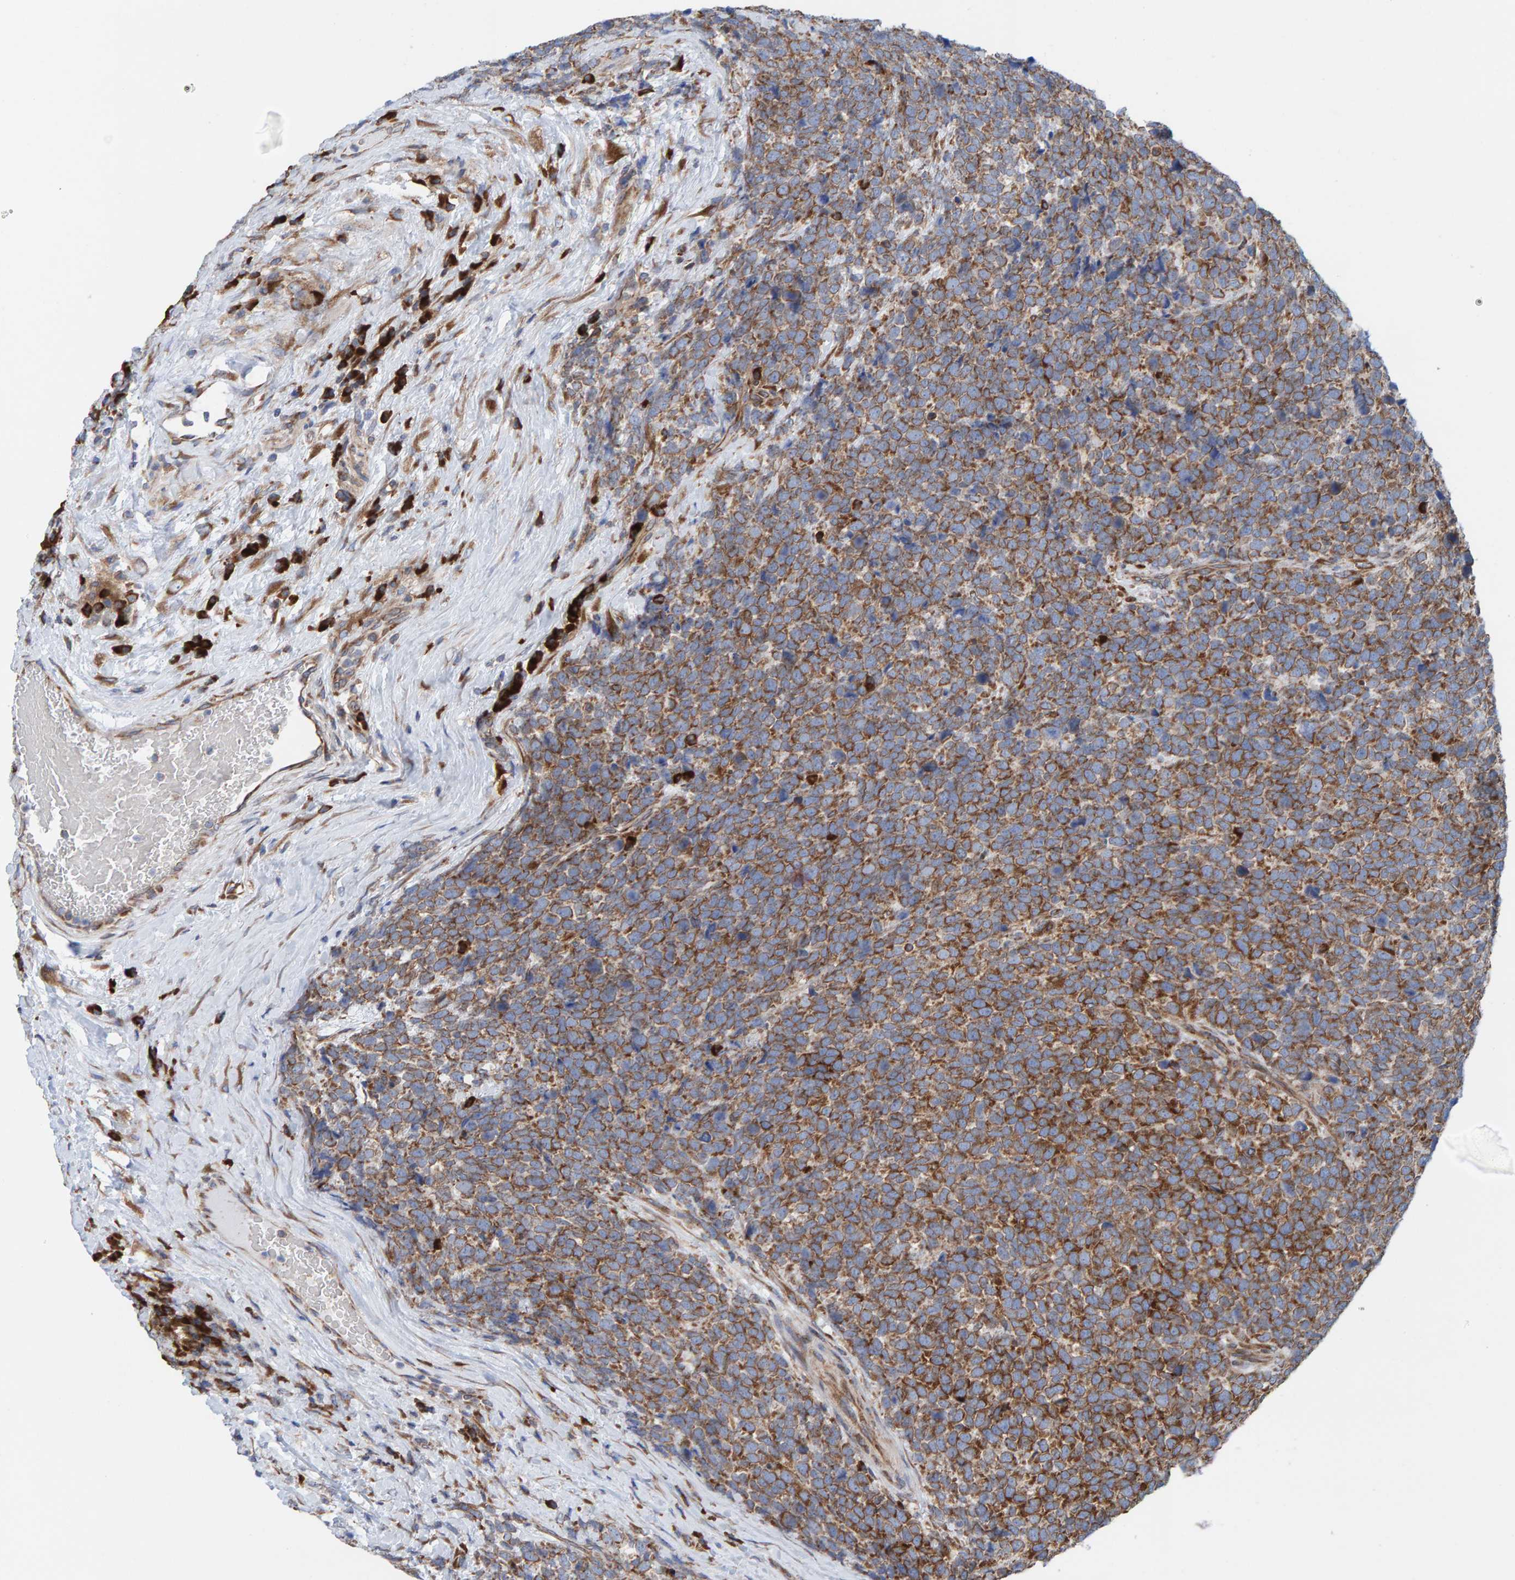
{"staining": {"intensity": "moderate", "quantity": ">75%", "location": "cytoplasmic/membranous"}, "tissue": "urothelial cancer", "cell_type": "Tumor cells", "image_type": "cancer", "snomed": [{"axis": "morphology", "description": "Urothelial carcinoma, High grade"}, {"axis": "topography", "description": "Urinary bladder"}], "caption": "Urothelial cancer tissue displays moderate cytoplasmic/membranous positivity in about >75% of tumor cells, visualized by immunohistochemistry. (DAB (3,3'-diaminobenzidine) IHC, brown staining for protein, blue staining for nuclei).", "gene": "CDK5RAP3", "patient": {"sex": "female", "age": 82}}